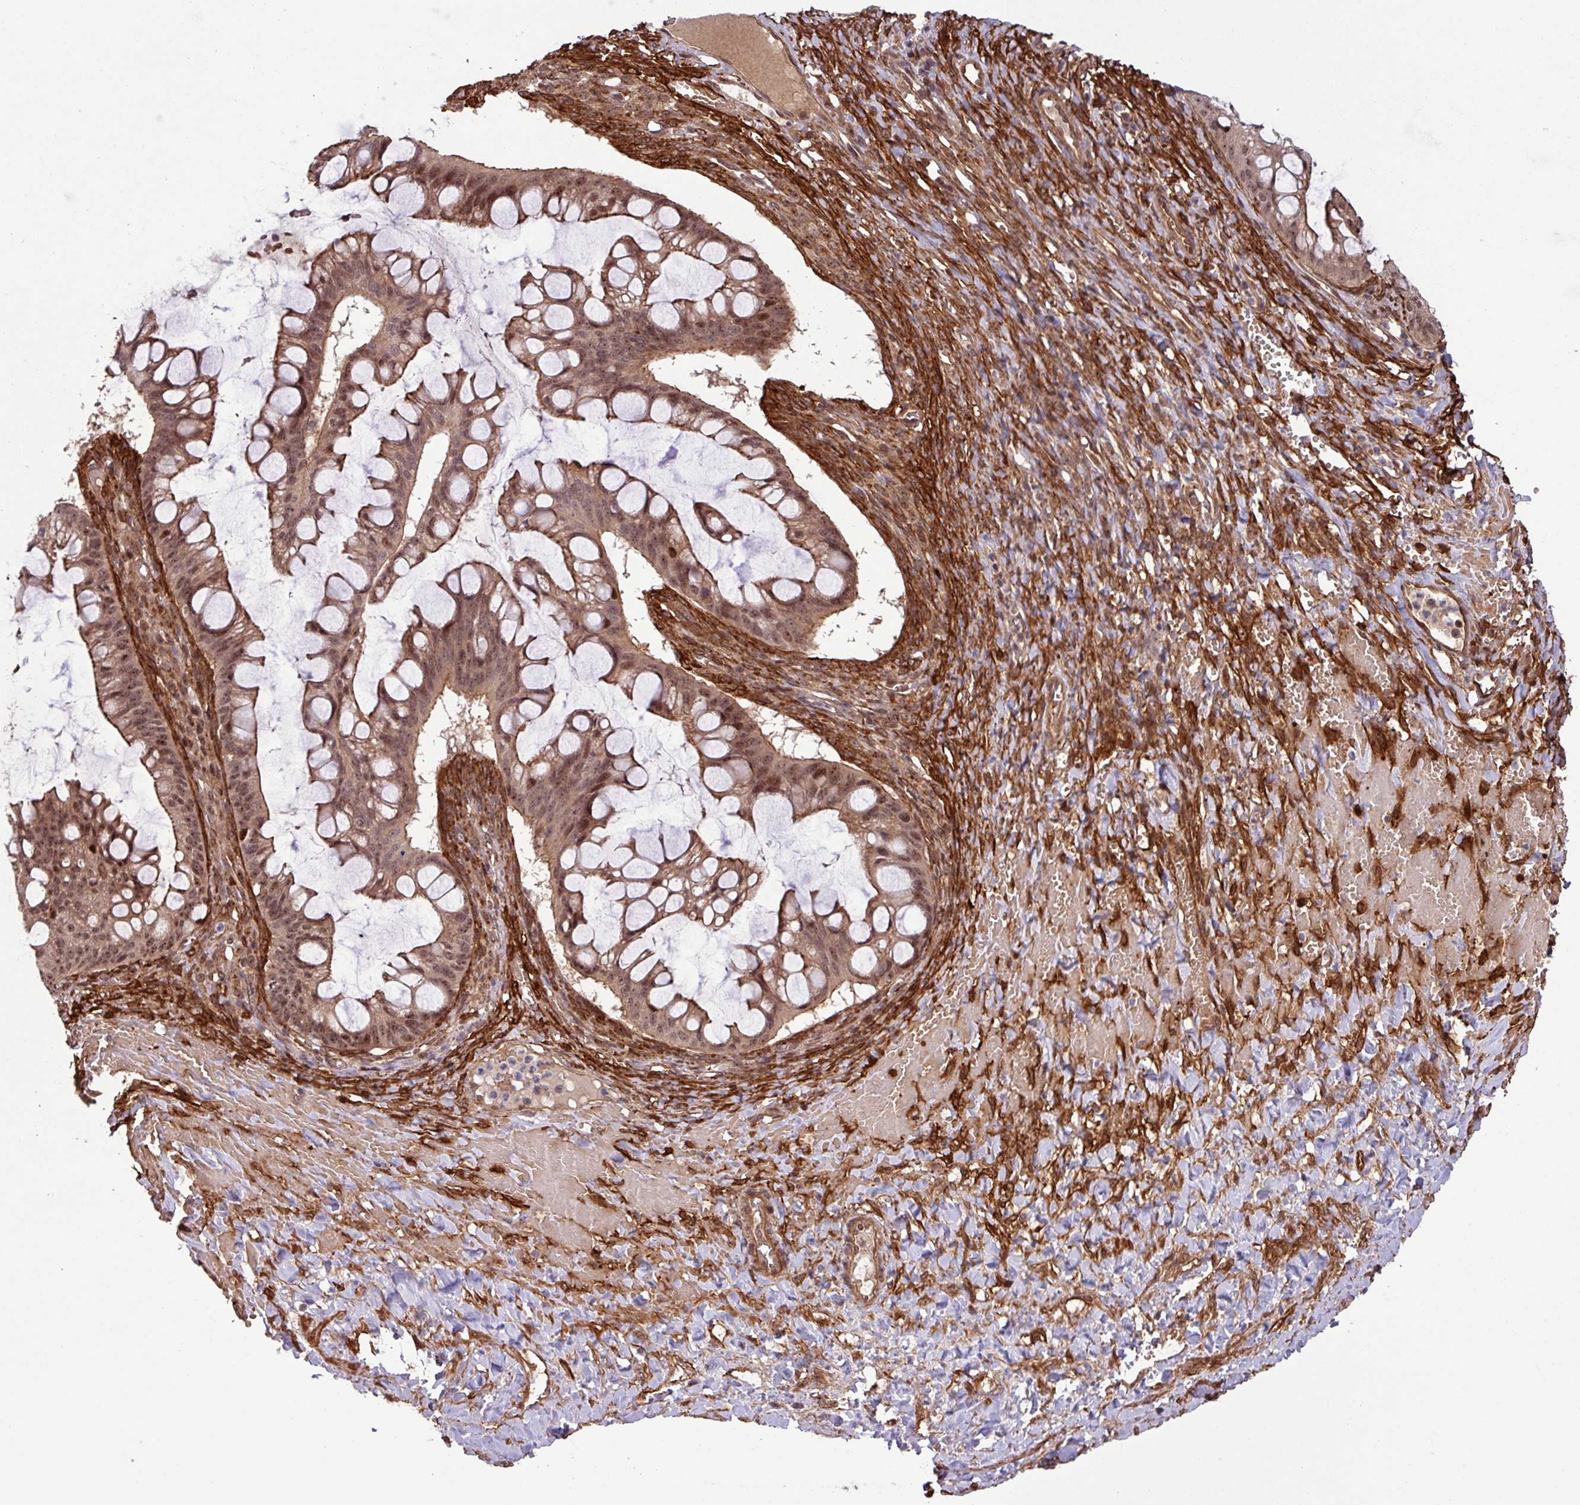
{"staining": {"intensity": "moderate", "quantity": ">75%", "location": "cytoplasmic/membranous,nuclear"}, "tissue": "ovarian cancer", "cell_type": "Tumor cells", "image_type": "cancer", "snomed": [{"axis": "morphology", "description": "Cystadenocarcinoma, mucinous, NOS"}, {"axis": "topography", "description": "Ovary"}], "caption": "Immunohistochemical staining of ovarian mucinous cystadenocarcinoma shows medium levels of moderate cytoplasmic/membranous and nuclear protein positivity in about >75% of tumor cells.", "gene": "C7orf50", "patient": {"sex": "female", "age": 73}}